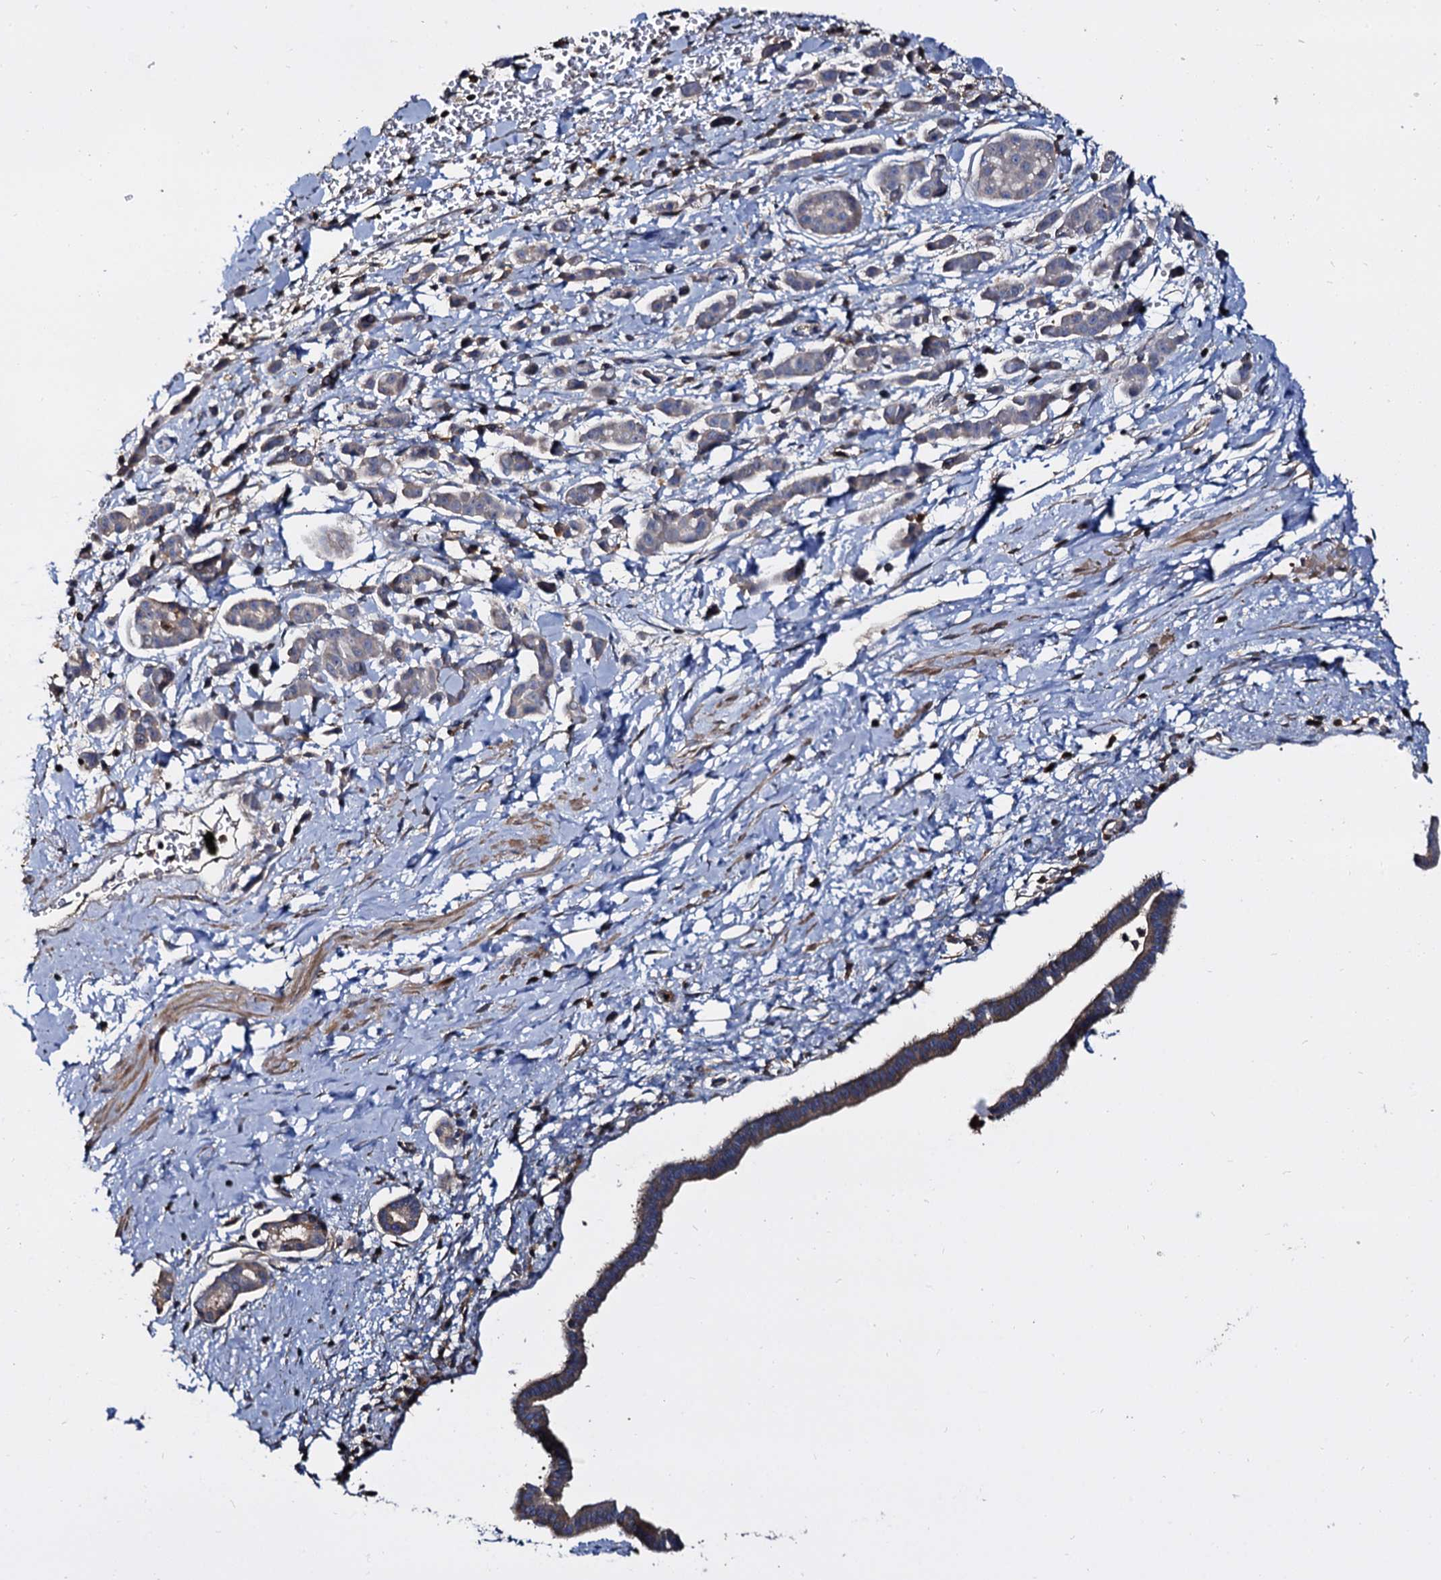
{"staining": {"intensity": "moderate", "quantity": "25%-75%", "location": "cytoplasmic/membranous"}, "tissue": "pancreatic cancer", "cell_type": "Tumor cells", "image_type": "cancer", "snomed": [{"axis": "morphology", "description": "Normal tissue, NOS"}, {"axis": "morphology", "description": "Adenocarcinoma, NOS"}, {"axis": "topography", "description": "Pancreas"}], "caption": "Protein analysis of pancreatic adenocarcinoma tissue displays moderate cytoplasmic/membranous expression in approximately 25%-75% of tumor cells.", "gene": "ANKRD13A", "patient": {"sex": "female", "age": 64}}